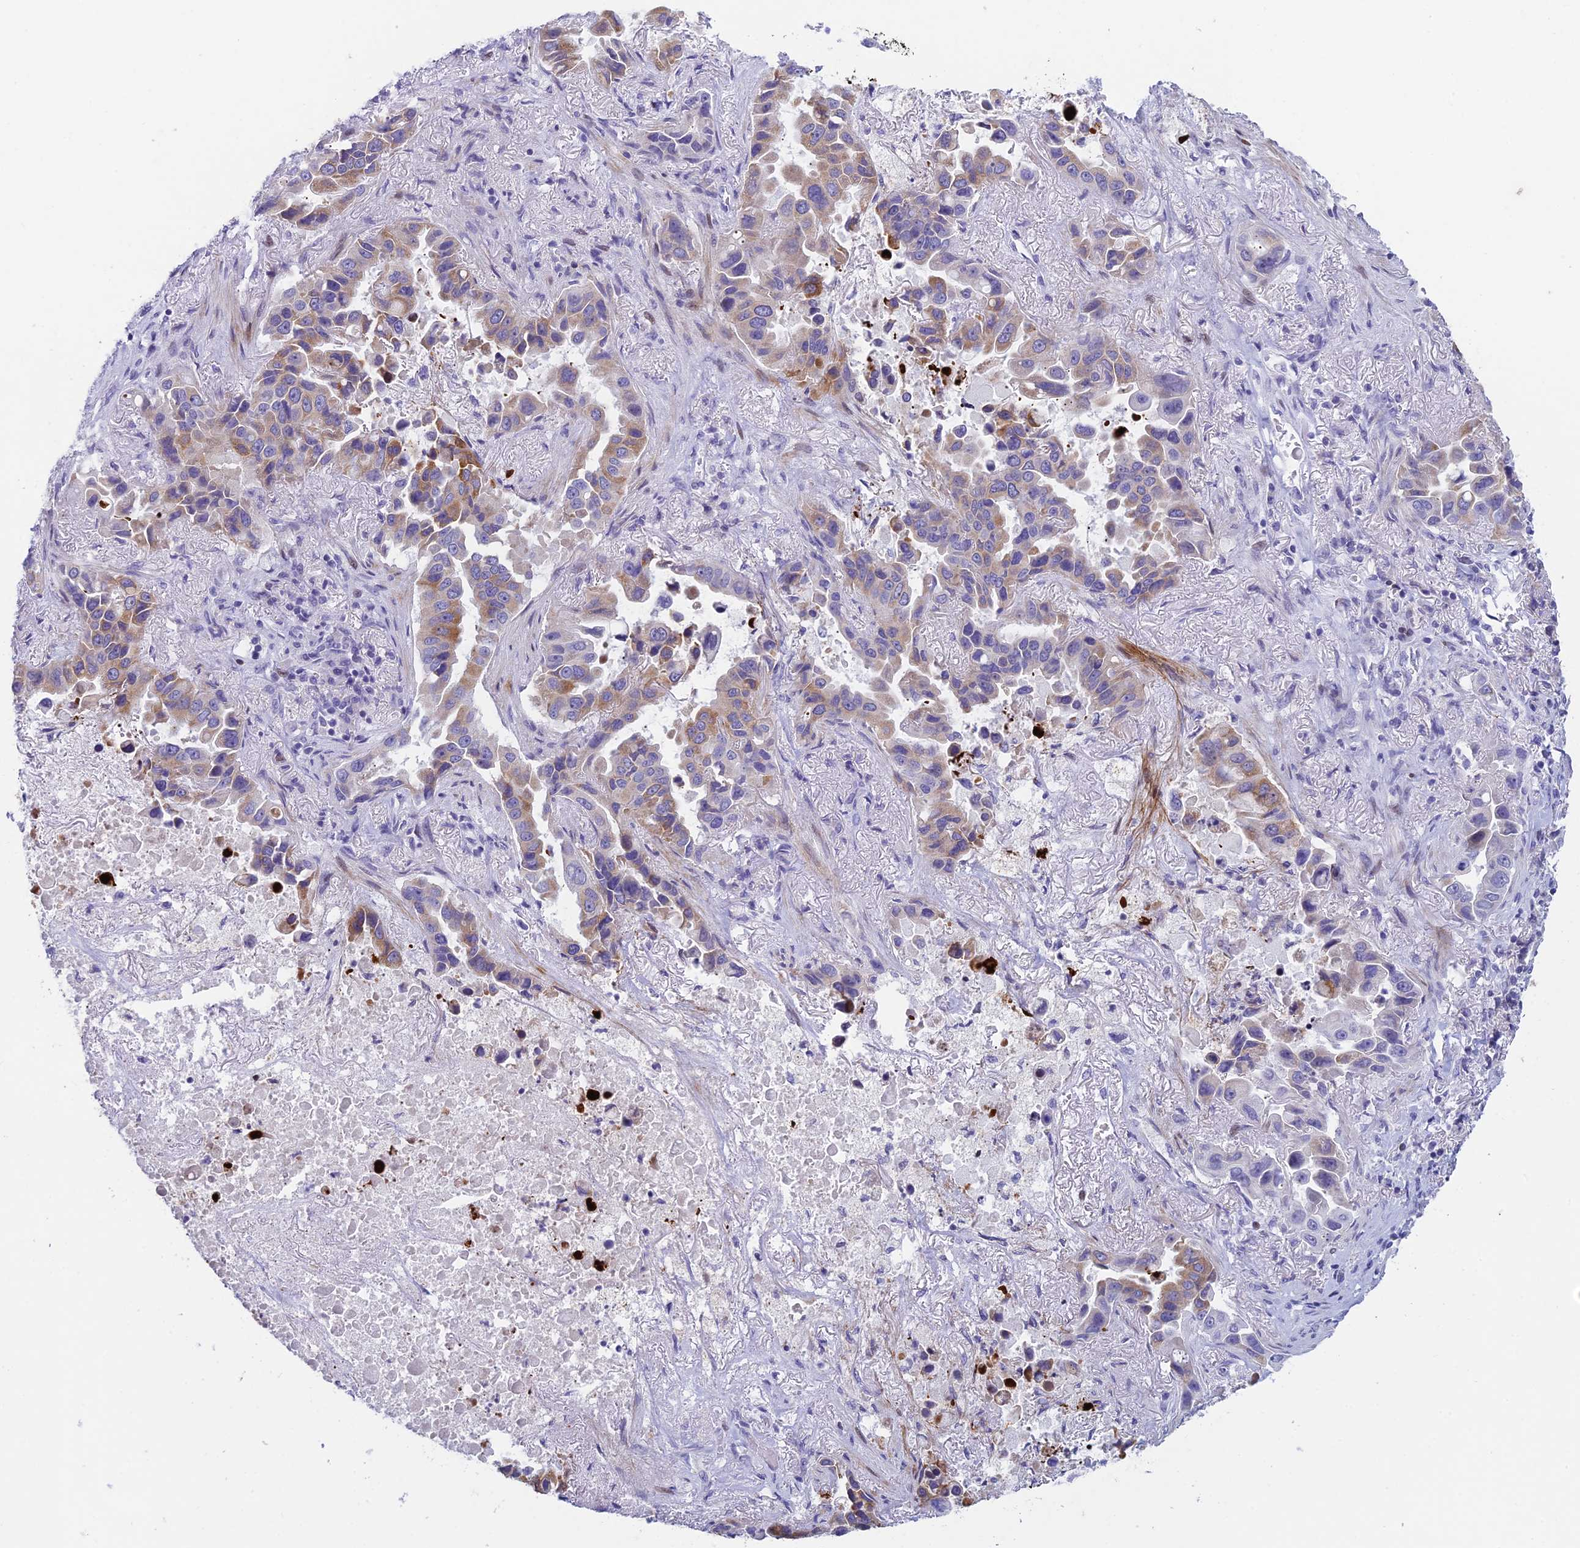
{"staining": {"intensity": "moderate", "quantity": ">75%", "location": "cytoplasmic/membranous"}, "tissue": "lung cancer", "cell_type": "Tumor cells", "image_type": "cancer", "snomed": [{"axis": "morphology", "description": "Adenocarcinoma, NOS"}, {"axis": "topography", "description": "Lung"}], "caption": "Protein expression analysis of human adenocarcinoma (lung) reveals moderate cytoplasmic/membranous expression in about >75% of tumor cells.", "gene": "REXO5", "patient": {"sex": "male", "age": 64}}